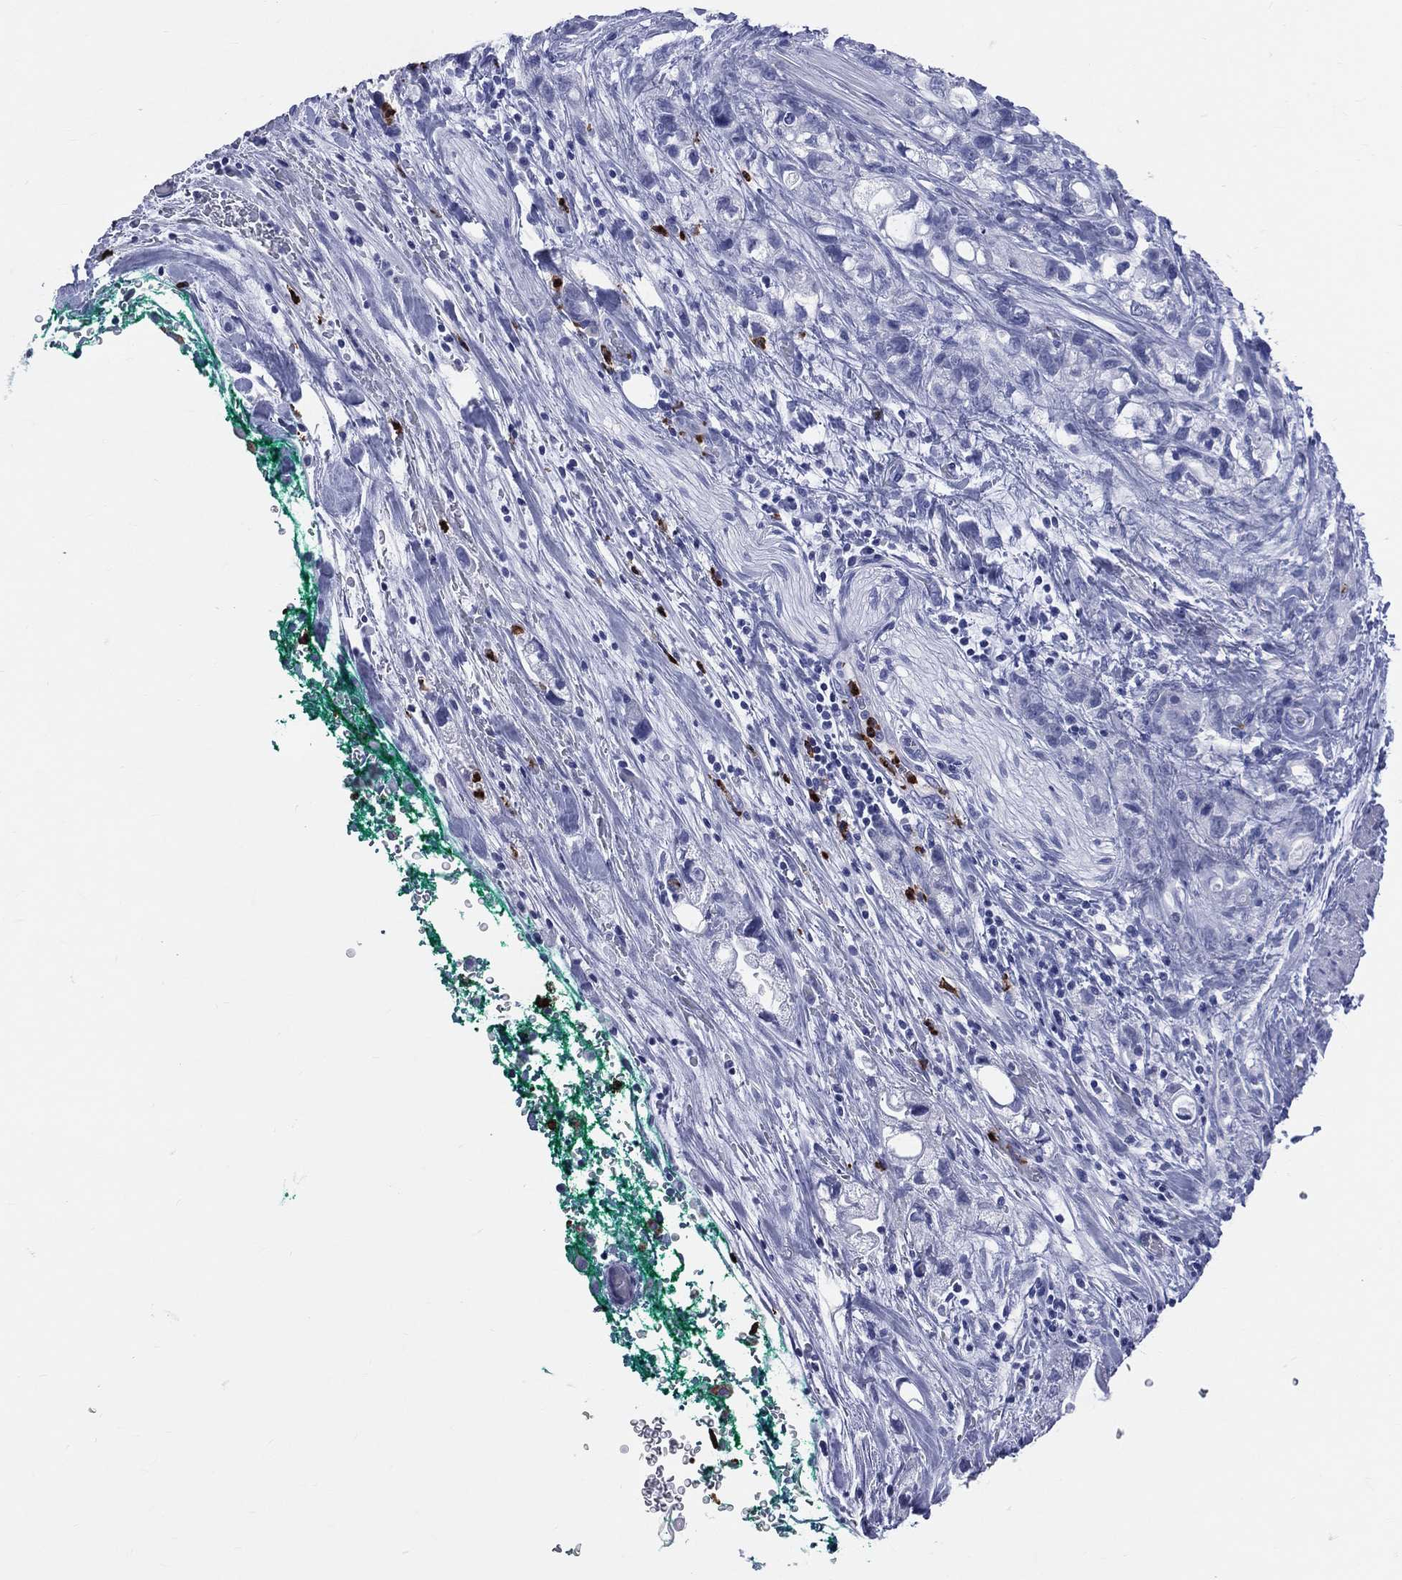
{"staining": {"intensity": "negative", "quantity": "none", "location": "none"}, "tissue": "stomach cancer", "cell_type": "Tumor cells", "image_type": "cancer", "snomed": [{"axis": "morphology", "description": "Adenocarcinoma, NOS"}, {"axis": "topography", "description": "Stomach"}], "caption": "Stomach adenocarcinoma was stained to show a protein in brown. There is no significant positivity in tumor cells.", "gene": "PGLYRP1", "patient": {"sex": "male", "age": 63}}